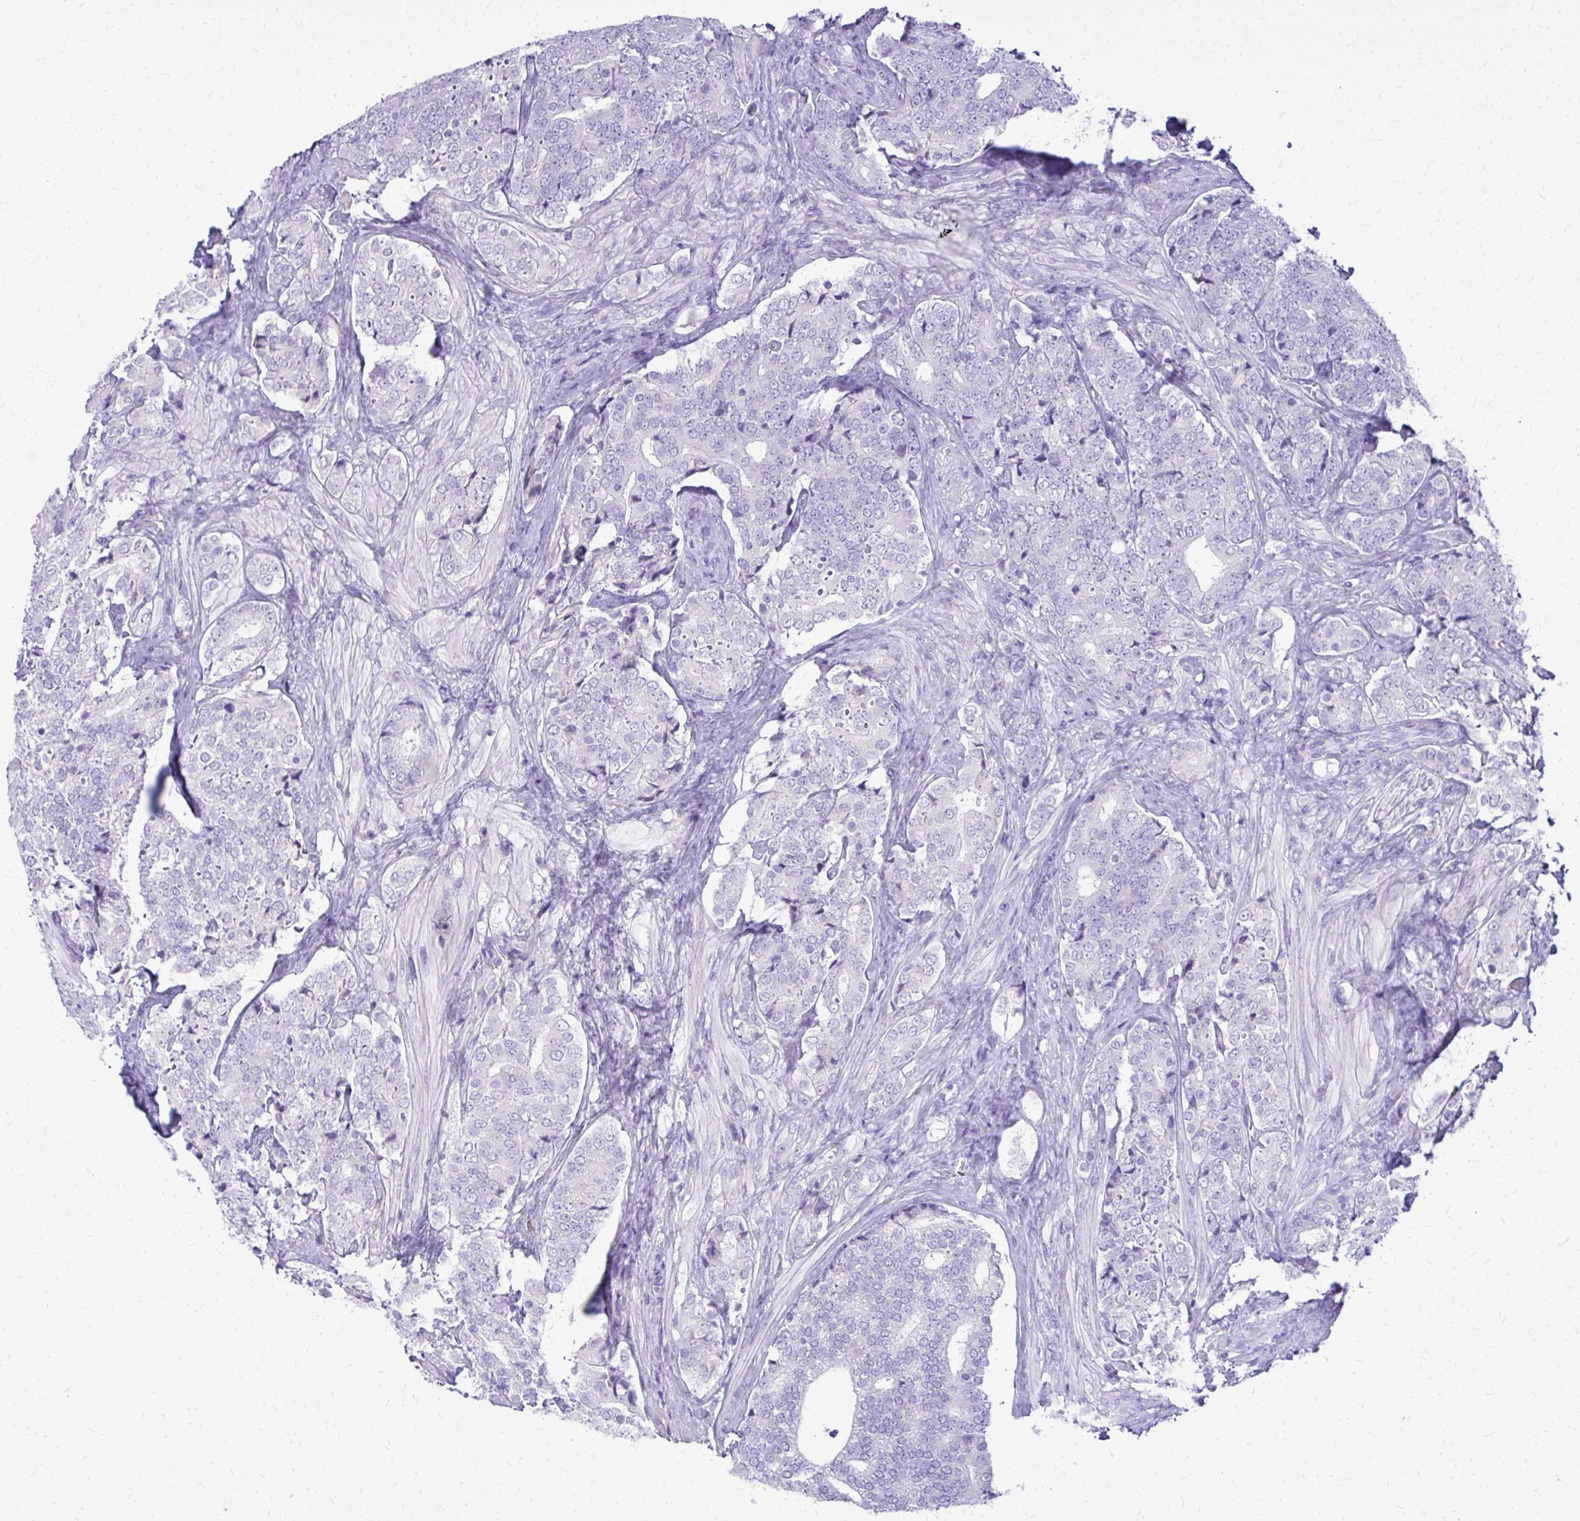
{"staining": {"intensity": "negative", "quantity": "none", "location": "none"}, "tissue": "prostate cancer", "cell_type": "Tumor cells", "image_type": "cancer", "snomed": [{"axis": "morphology", "description": "Adenocarcinoma, High grade"}, {"axis": "topography", "description": "Prostate"}], "caption": "High magnification brightfield microscopy of prostate cancer (high-grade adenocarcinoma) stained with DAB (3,3'-diaminobenzidine) (brown) and counterstained with hematoxylin (blue): tumor cells show no significant staining.", "gene": "BCL6B", "patient": {"sex": "male", "age": 62}}